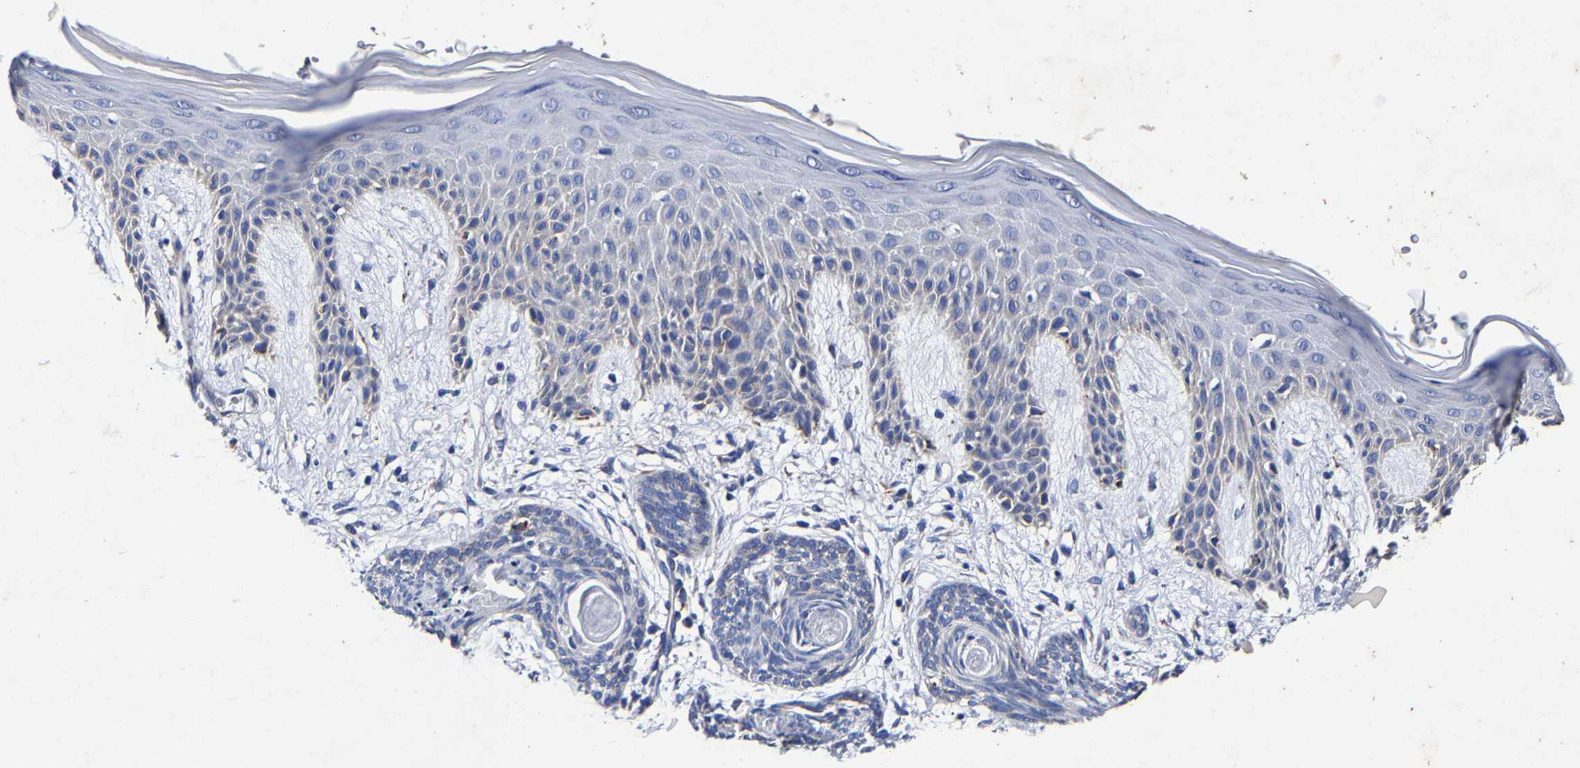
{"staining": {"intensity": "negative", "quantity": "none", "location": "none"}, "tissue": "skin cancer", "cell_type": "Tumor cells", "image_type": "cancer", "snomed": [{"axis": "morphology", "description": "Basal cell carcinoma"}, {"axis": "topography", "description": "Skin"}], "caption": "Immunohistochemical staining of human skin cancer displays no significant positivity in tumor cells. The staining is performed using DAB brown chromogen with nuclei counter-stained in using hematoxylin.", "gene": "AASS", "patient": {"sex": "female", "age": 59}}